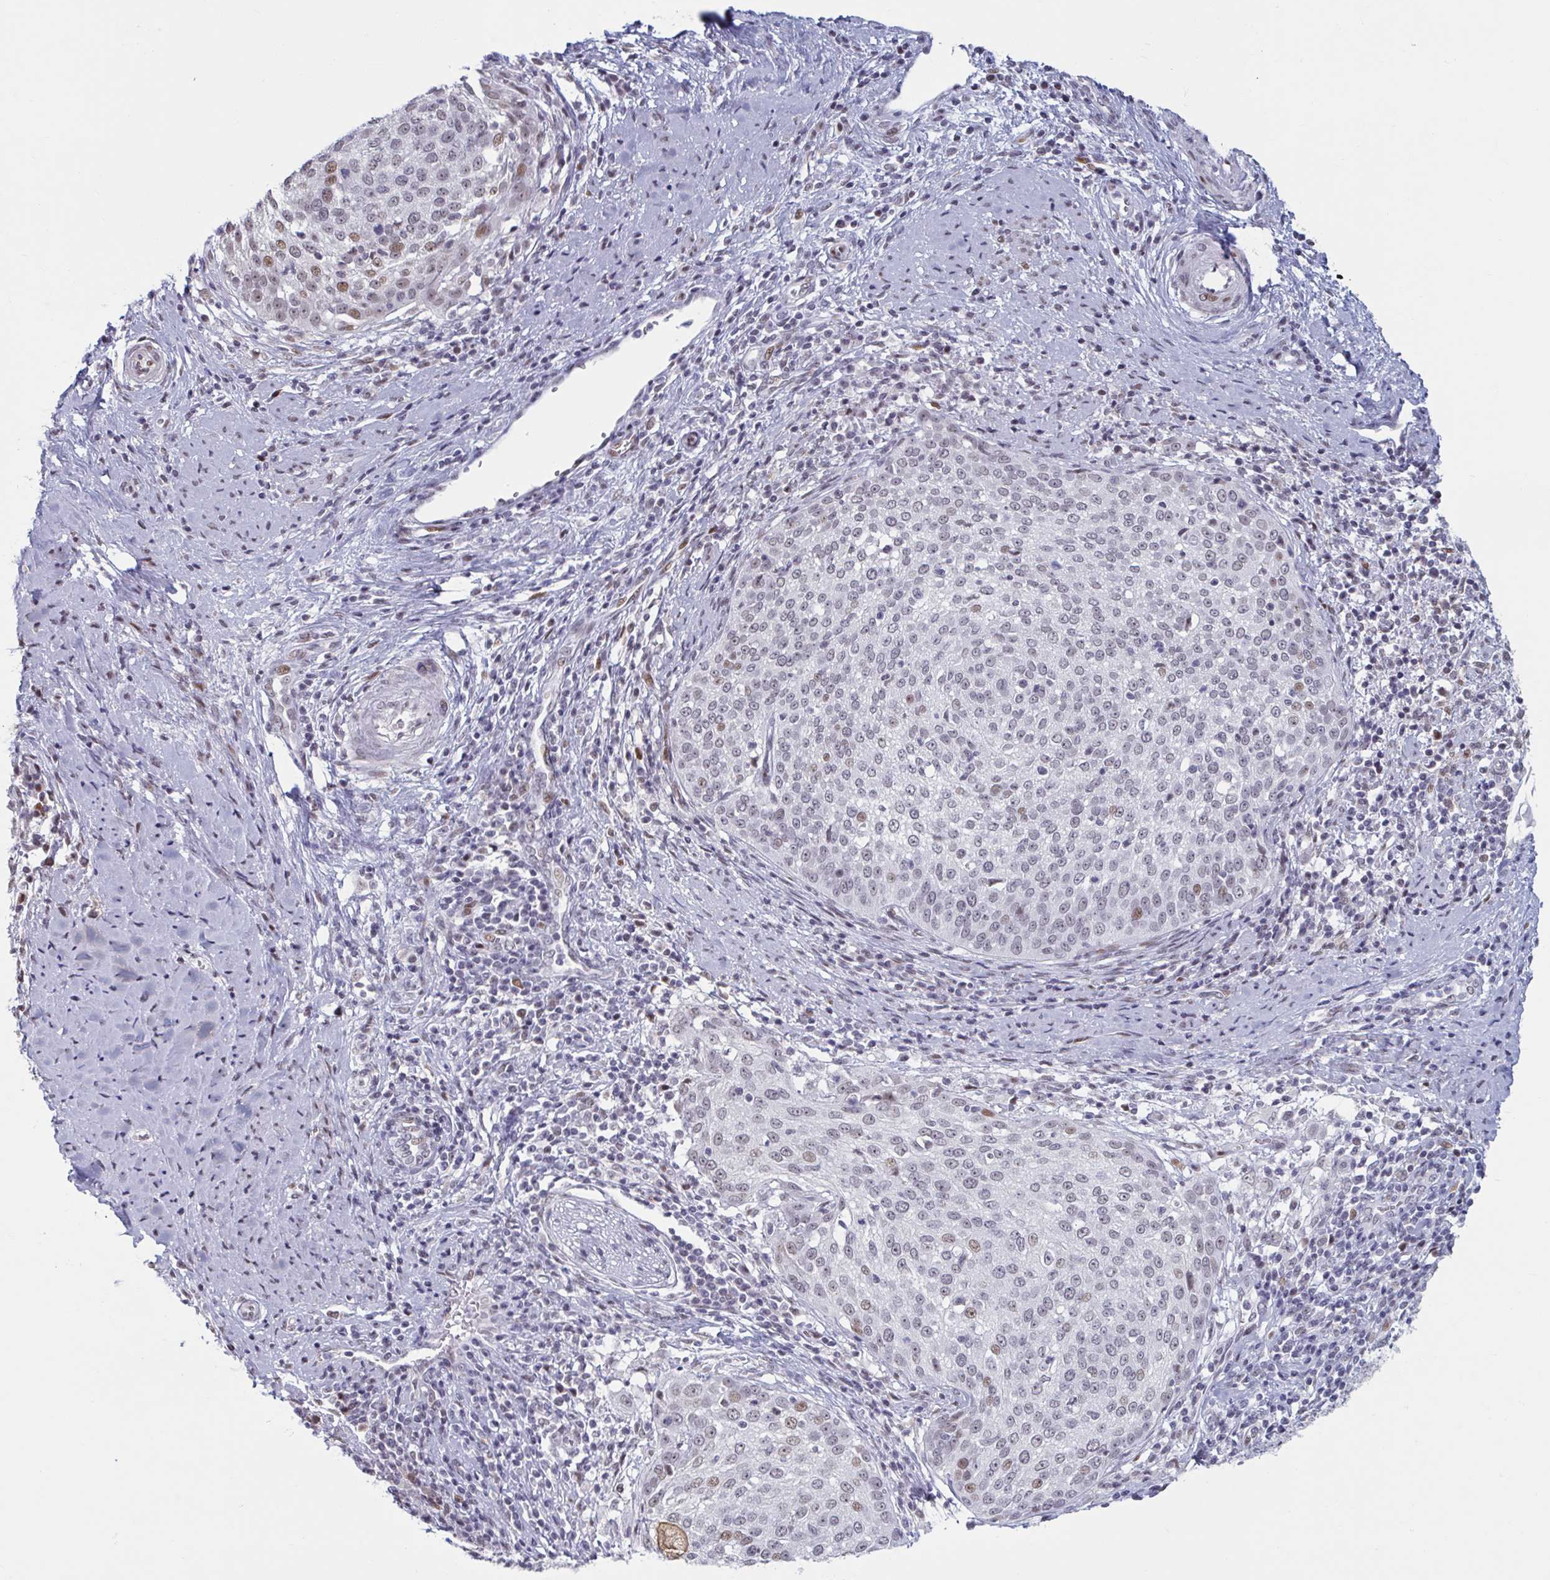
{"staining": {"intensity": "moderate", "quantity": "<25%", "location": "nuclear"}, "tissue": "cervical cancer", "cell_type": "Tumor cells", "image_type": "cancer", "snomed": [{"axis": "morphology", "description": "Squamous cell carcinoma, NOS"}, {"axis": "topography", "description": "Cervix"}], "caption": "Immunohistochemical staining of squamous cell carcinoma (cervical) shows low levels of moderate nuclear expression in approximately <25% of tumor cells.", "gene": "HSD17B6", "patient": {"sex": "female", "age": 57}}